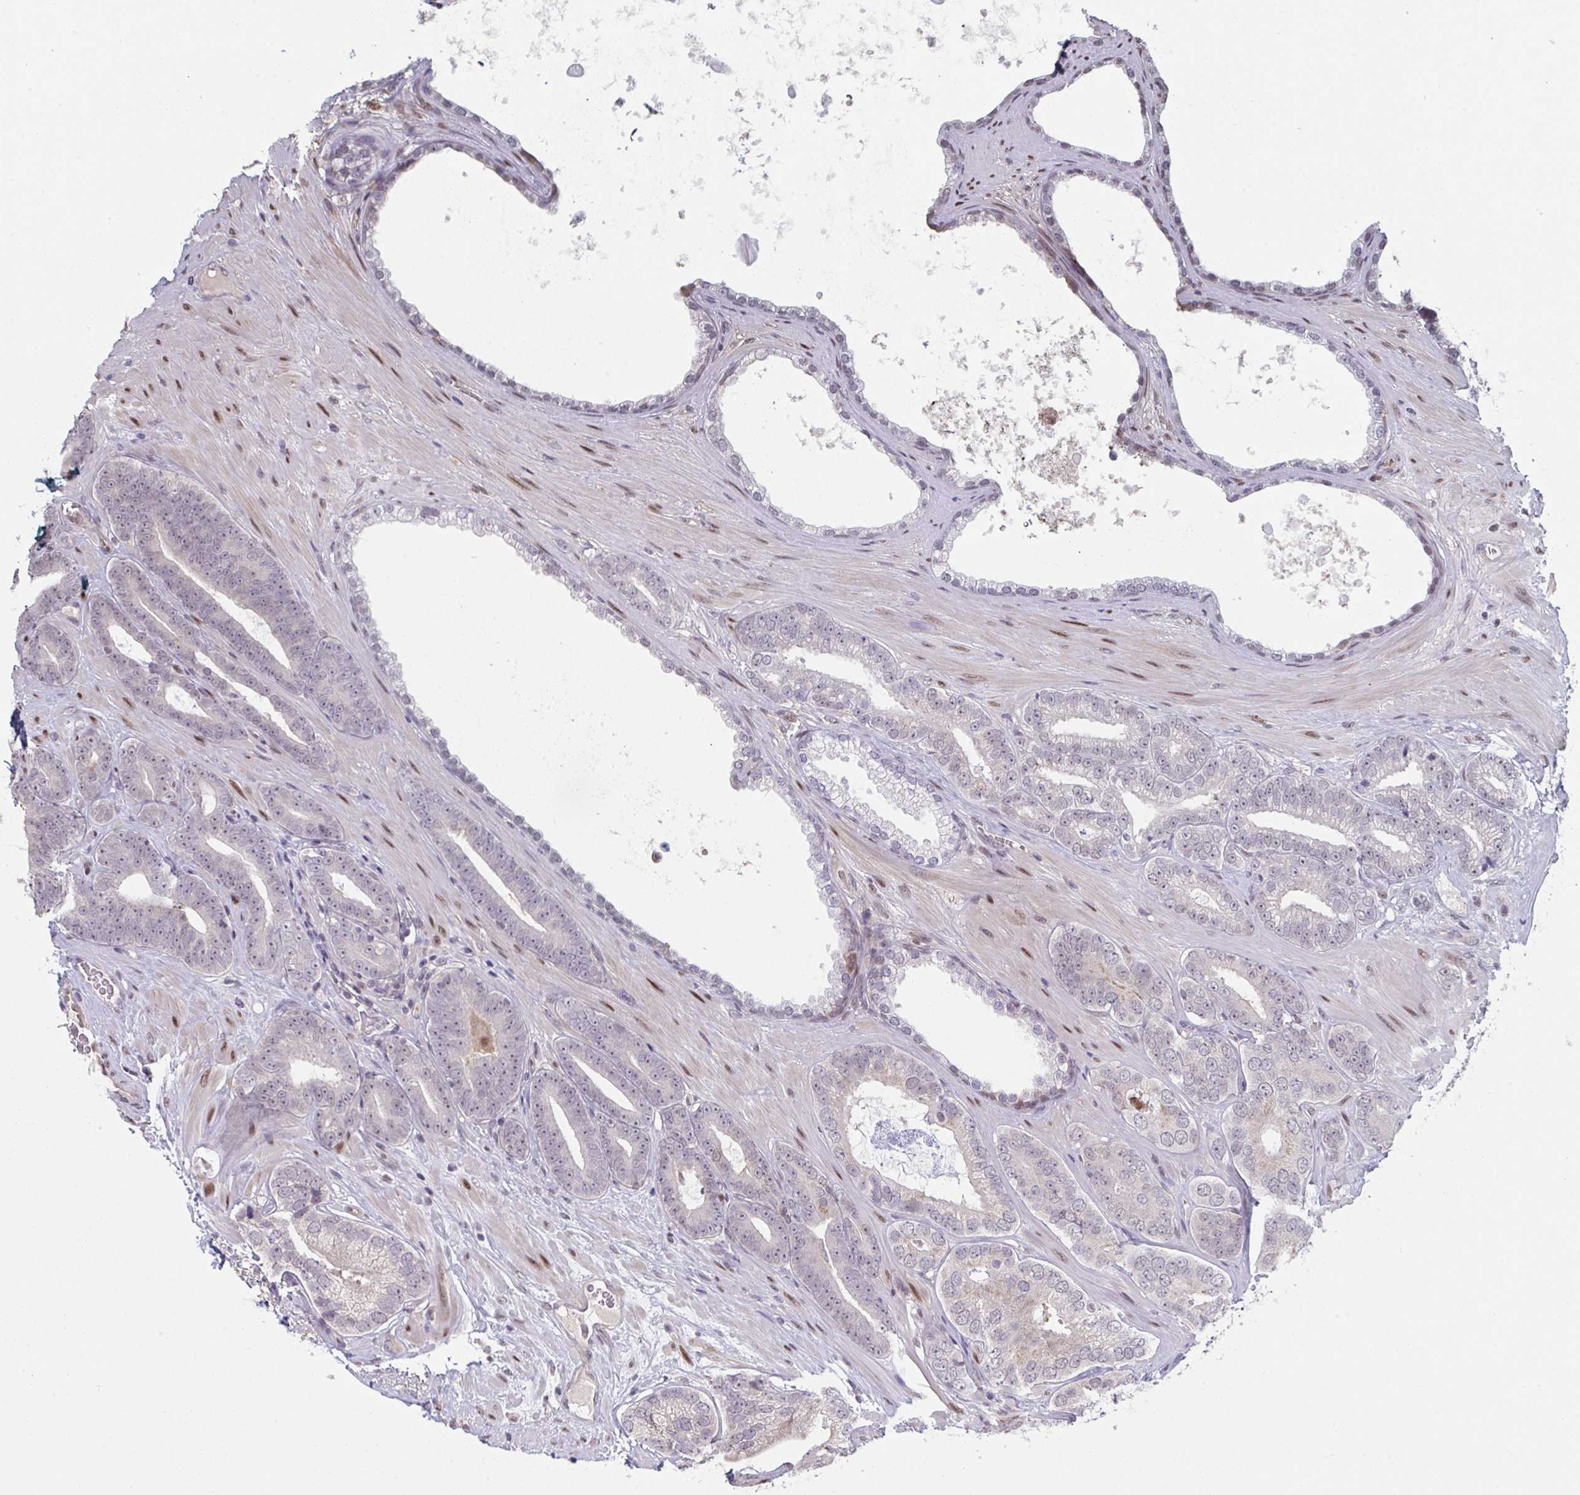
{"staining": {"intensity": "weak", "quantity": "25%-75%", "location": "cytoplasmic/membranous,nuclear"}, "tissue": "prostate cancer", "cell_type": "Tumor cells", "image_type": "cancer", "snomed": [{"axis": "morphology", "description": "Adenocarcinoma, Low grade"}, {"axis": "topography", "description": "Prostate"}], "caption": "Approximately 25%-75% of tumor cells in human prostate low-grade adenocarcinoma display weak cytoplasmic/membranous and nuclear protein positivity as visualized by brown immunohistochemical staining.", "gene": "ACD", "patient": {"sex": "male", "age": 61}}